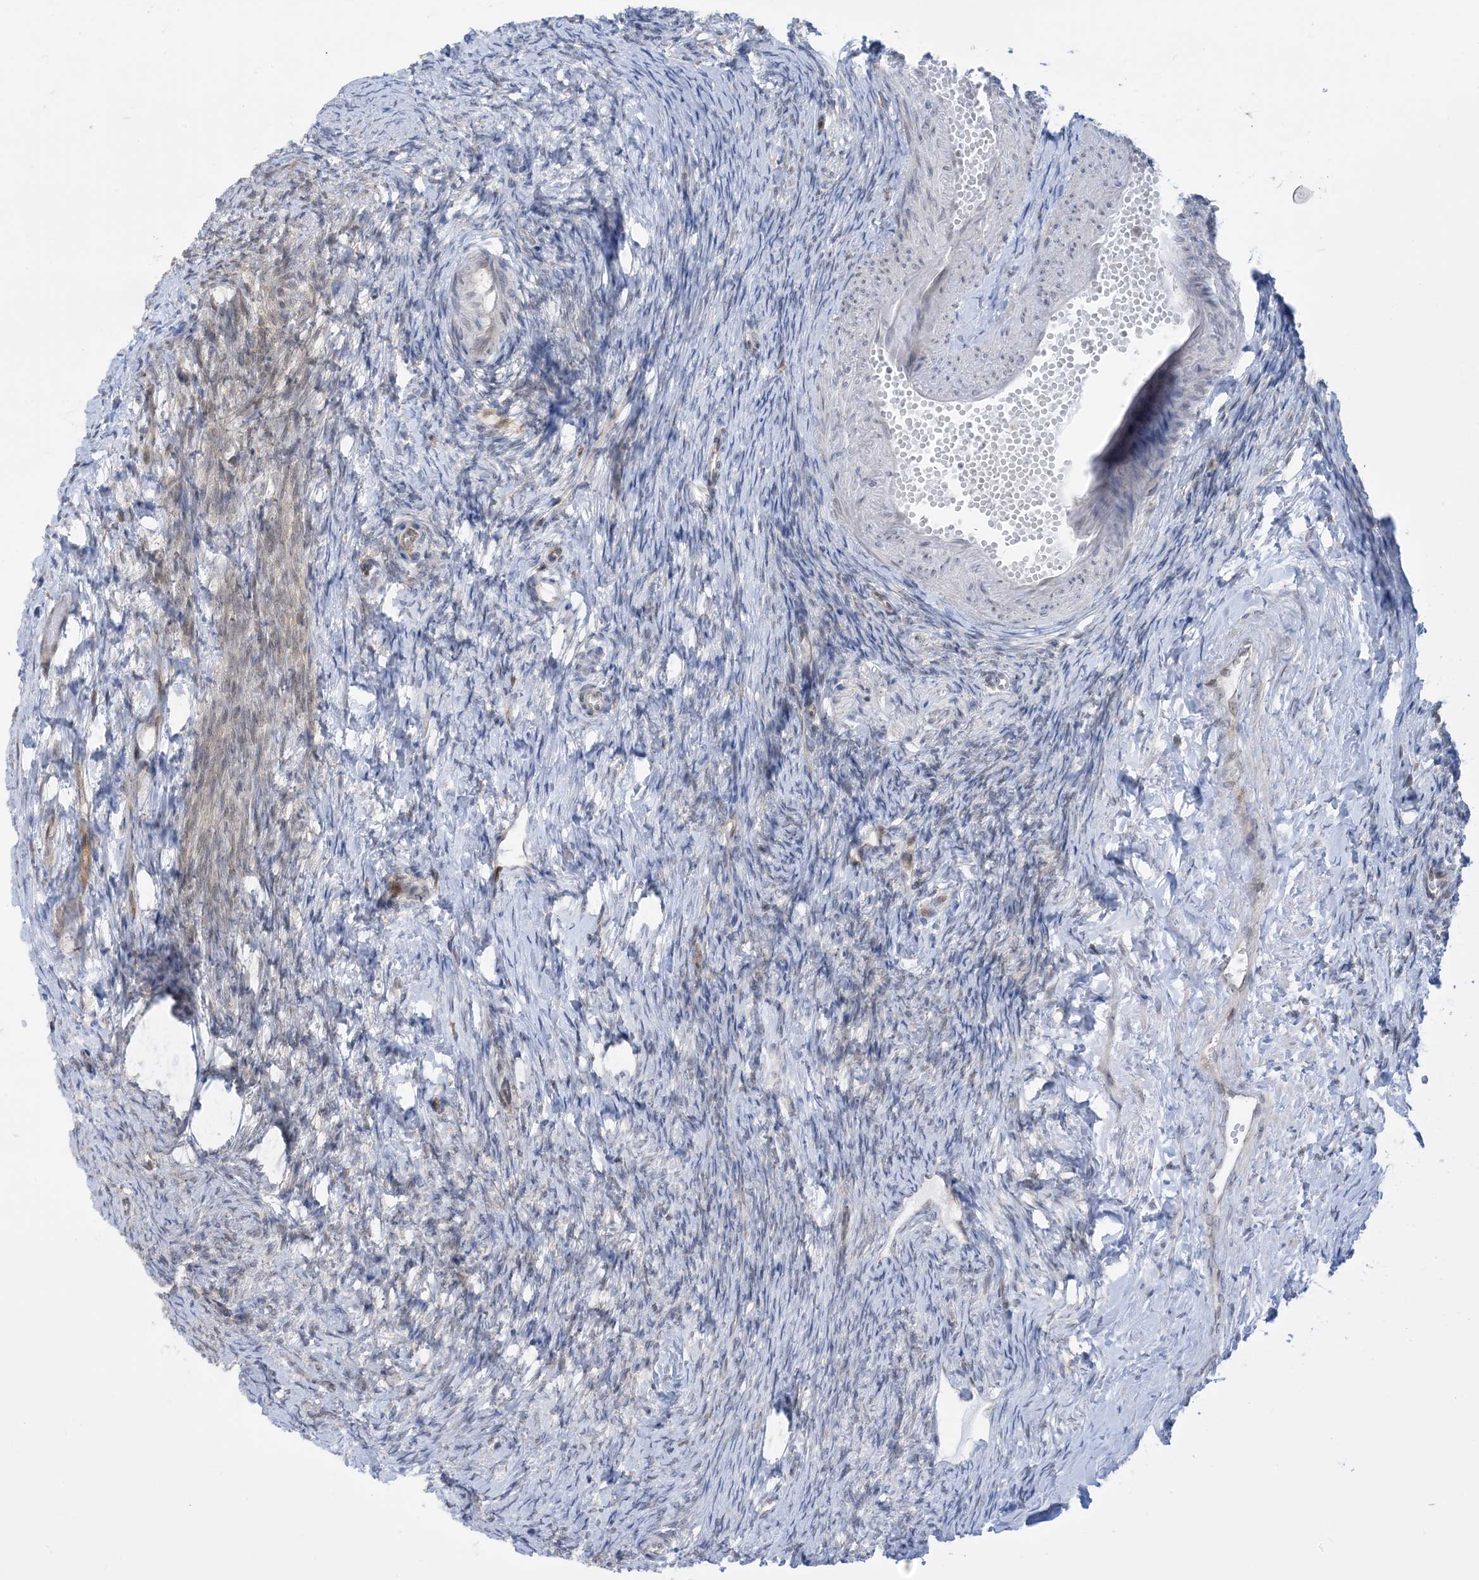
{"staining": {"intensity": "negative", "quantity": "none", "location": "none"}, "tissue": "ovary", "cell_type": "Ovarian stroma cells", "image_type": "normal", "snomed": [{"axis": "morphology", "description": "Normal tissue, NOS"}, {"axis": "morphology", "description": "Cyst, NOS"}, {"axis": "topography", "description": "Ovary"}], "caption": "Image shows no protein positivity in ovarian stroma cells of benign ovary. The staining was performed using DAB to visualize the protein expression in brown, while the nuclei were stained in blue with hematoxylin (Magnification: 20x).", "gene": "CASP4", "patient": {"sex": "female", "age": 33}}